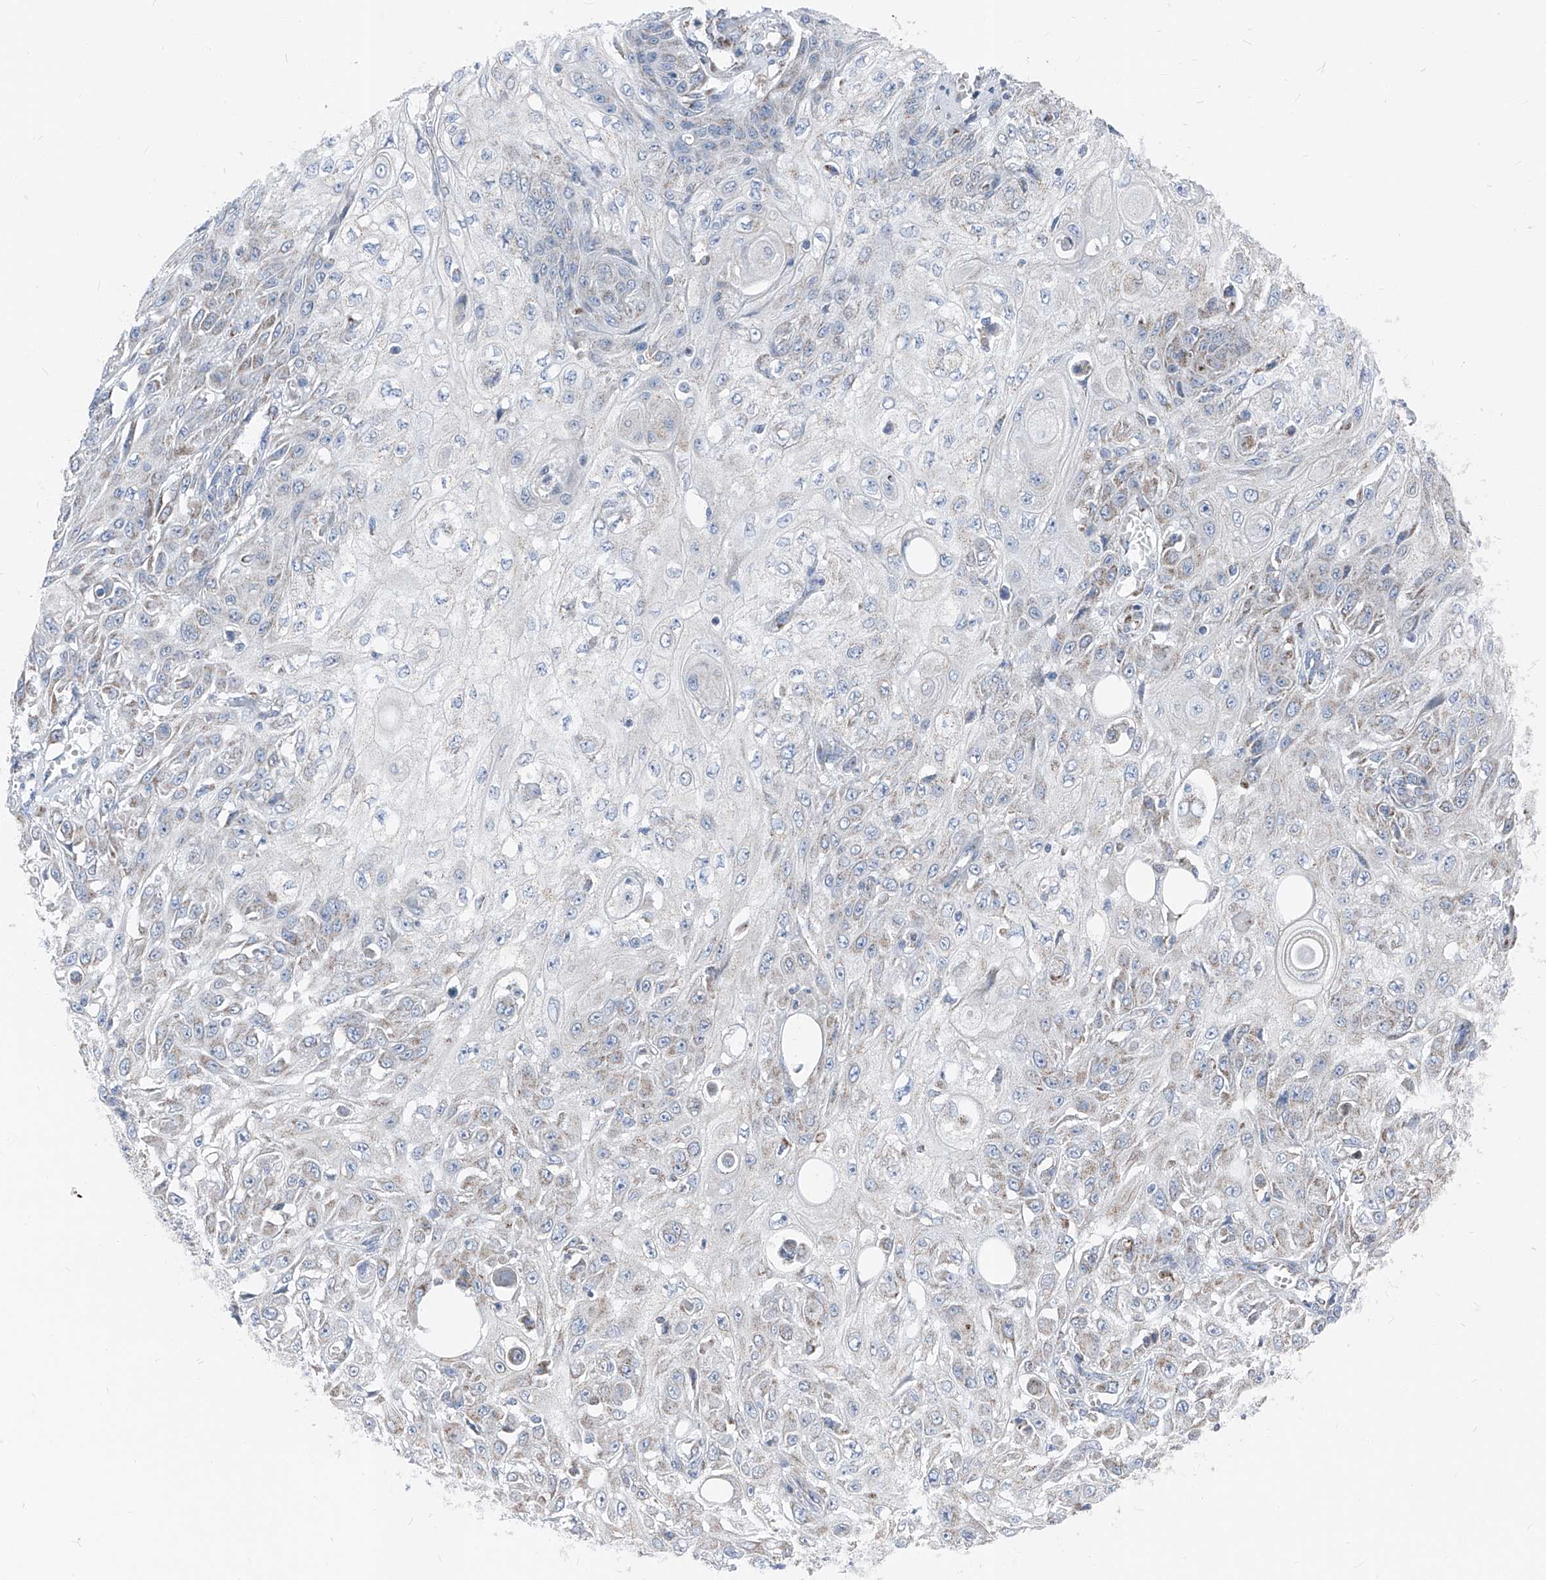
{"staining": {"intensity": "weak", "quantity": "<25%", "location": "cytoplasmic/membranous"}, "tissue": "skin cancer", "cell_type": "Tumor cells", "image_type": "cancer", "snomed": [{"axis": "morphology", "description": "Squamous cell carcinoma, NOS"}, {"axis": "morphology", "description": "Squamous cell carcinoma, metastatic, NOS"}, {"axis": "topography", "description": "Skin"}, {"axis": "topography", "description": "Lymph node"}], "caption": "Immunohistochemistry (IHC) of skin cancer shows no positivity in tumor cells. The staining is performed using DAB brown chromogen with nuclei counter-stained in using hematoxylin.", "gene": "AGPS", "patient": {"sex": "male", "age": 75}}